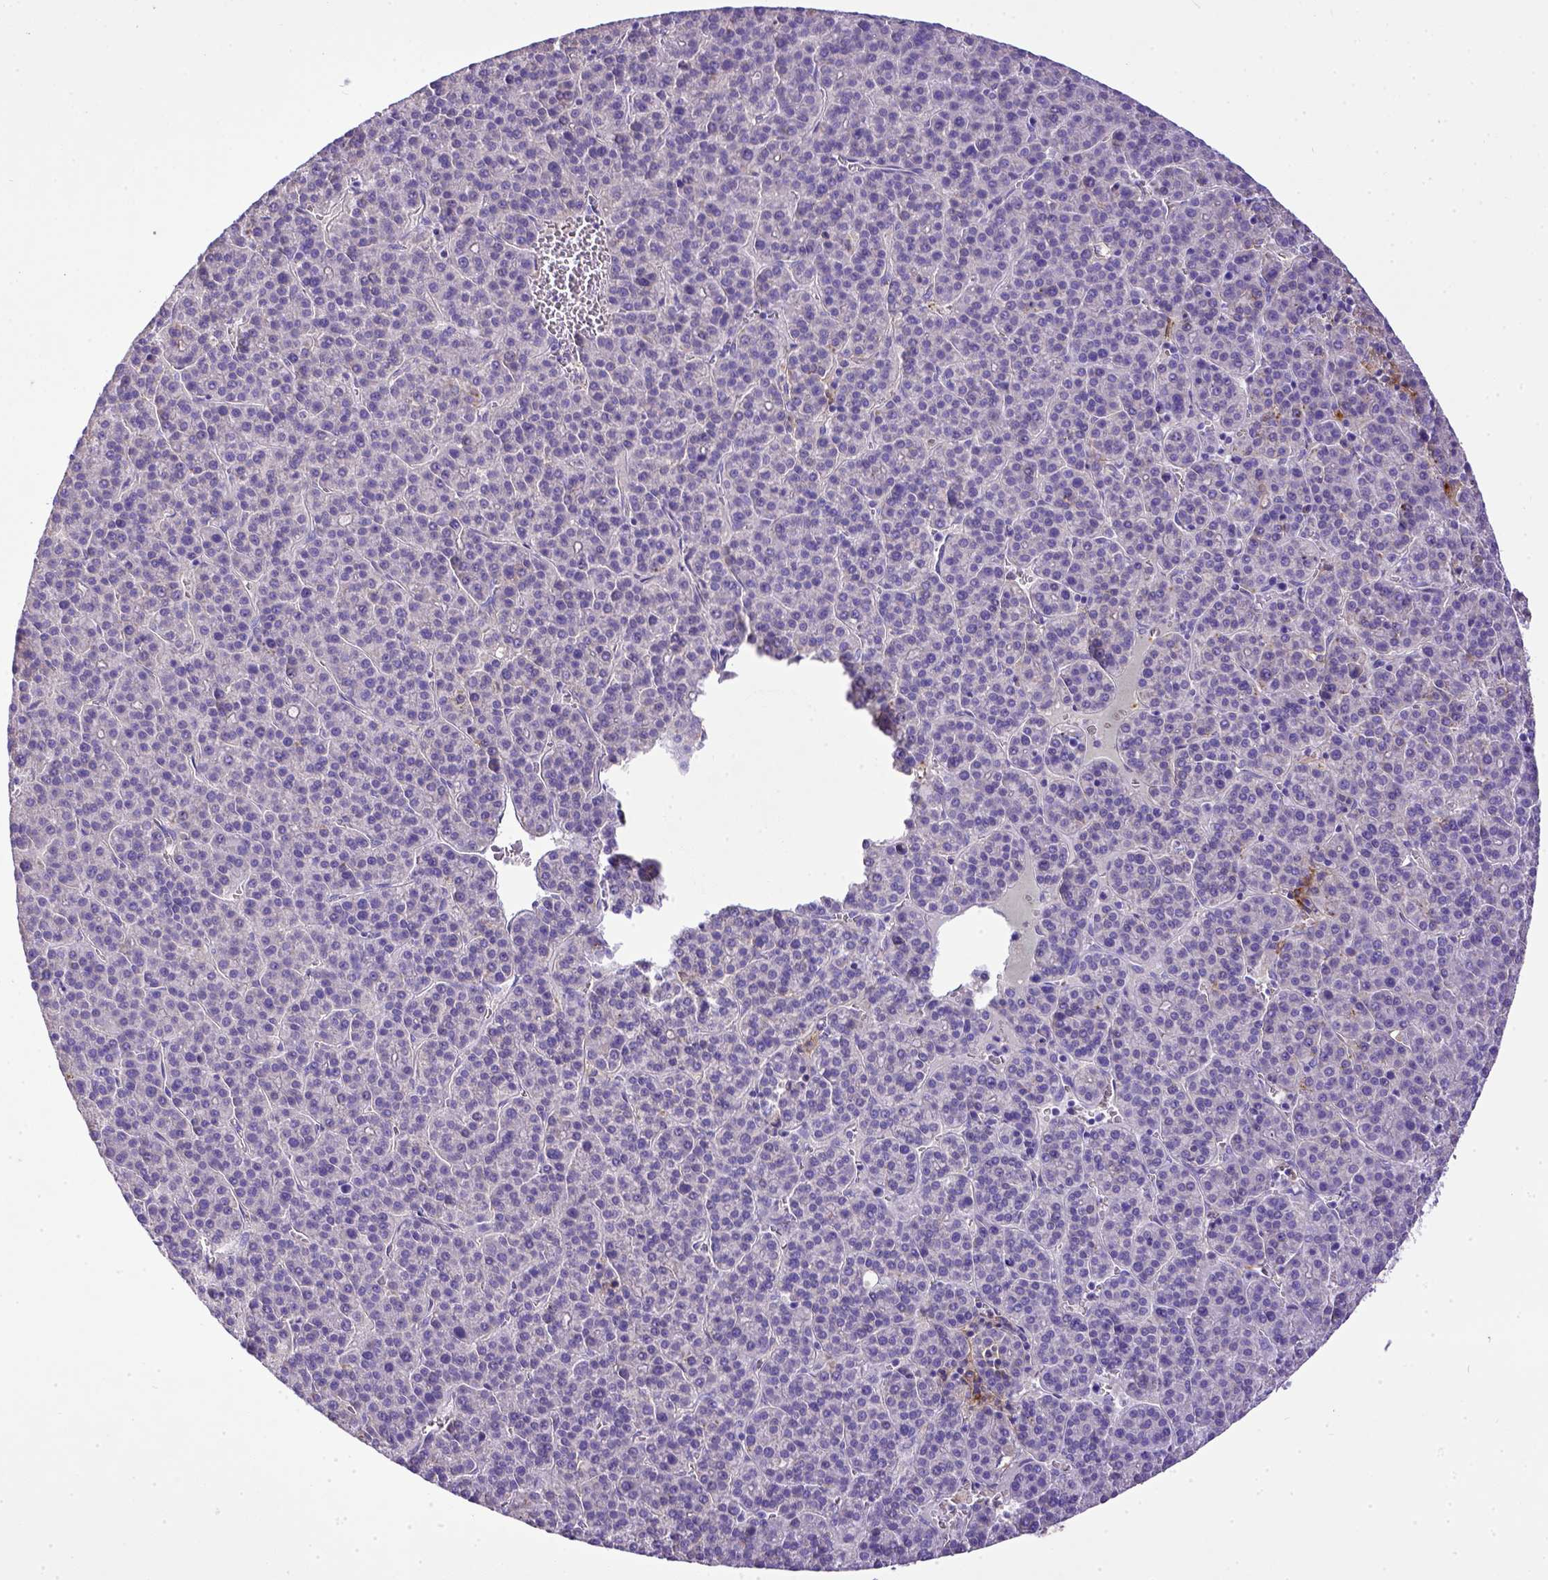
{"staining": {"intensity": "negative", "quantity": "none", "location": "none"}, "tissue": "liver cancer", "cell_type": "Tumor cells", "image_type": "cancer", "snomed": [{"axis": "morphology", "description": "Carcinoma, Hepatocellular, NOS"}, {"axis": "topography", "description": "Liver"}], "caption": "The IHC micrograph has no significant staining in tumor cells of liver cancer tissue.", "gene": "CD40", "patient": {"sex": "female", "age": 58}}